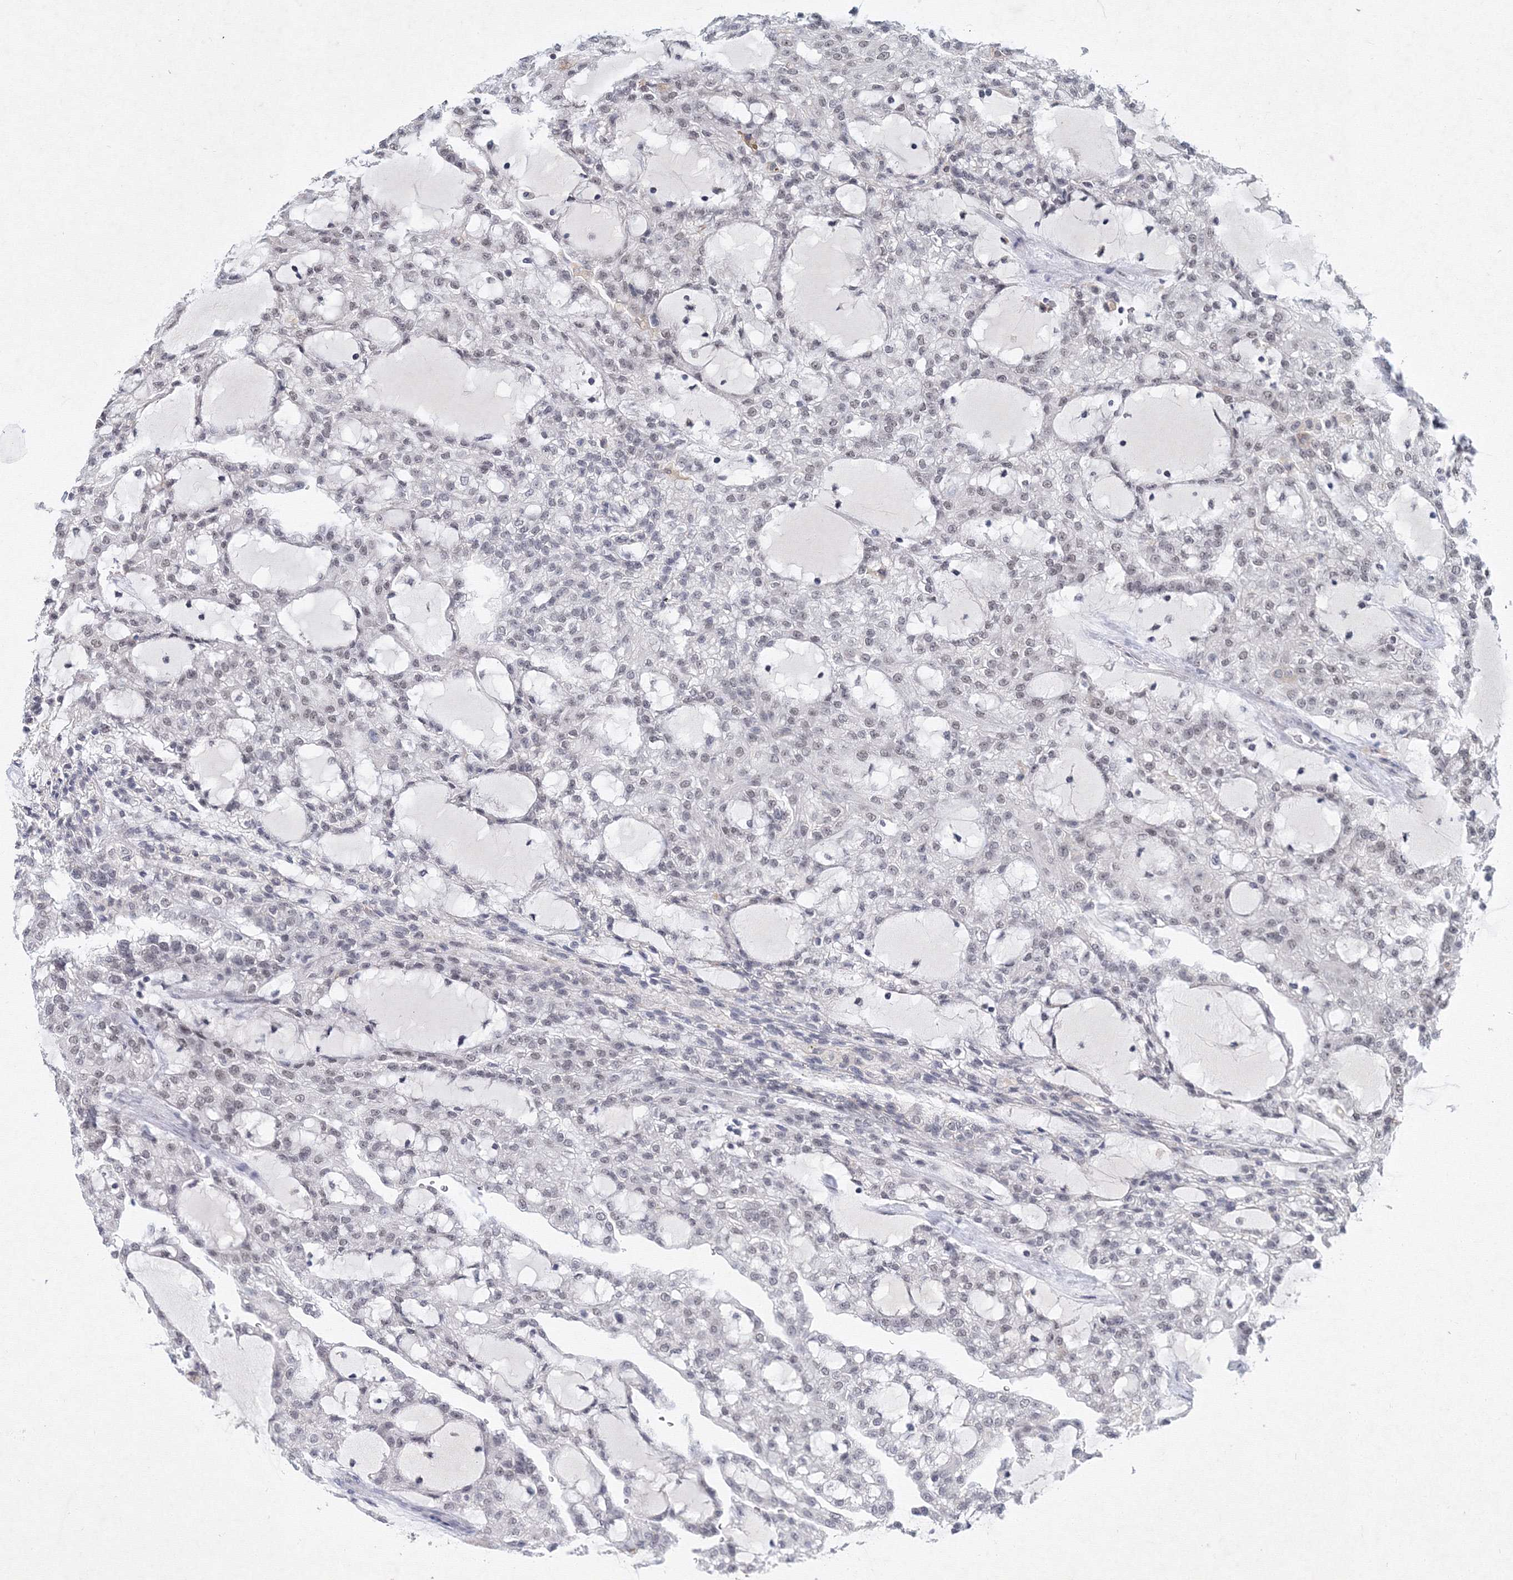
{"staining": {"intensity": "negative", "quantity": "none", "location": "none"}, "tissue": "renal cancer", "cell_type": "Tumor cells", "image_type": "cancer", "snomed": [{"axis": "morphology", "description": "Adenocarcinoma, NOS"}, {"axis": "topography", "description": "Kidney"}], "caption": "The image shows no significant staining in tumor cells of renal cancer (adenocarcinoma).", "gene": "SF3B6", "patient": {"sex": "male", "age": 63}}